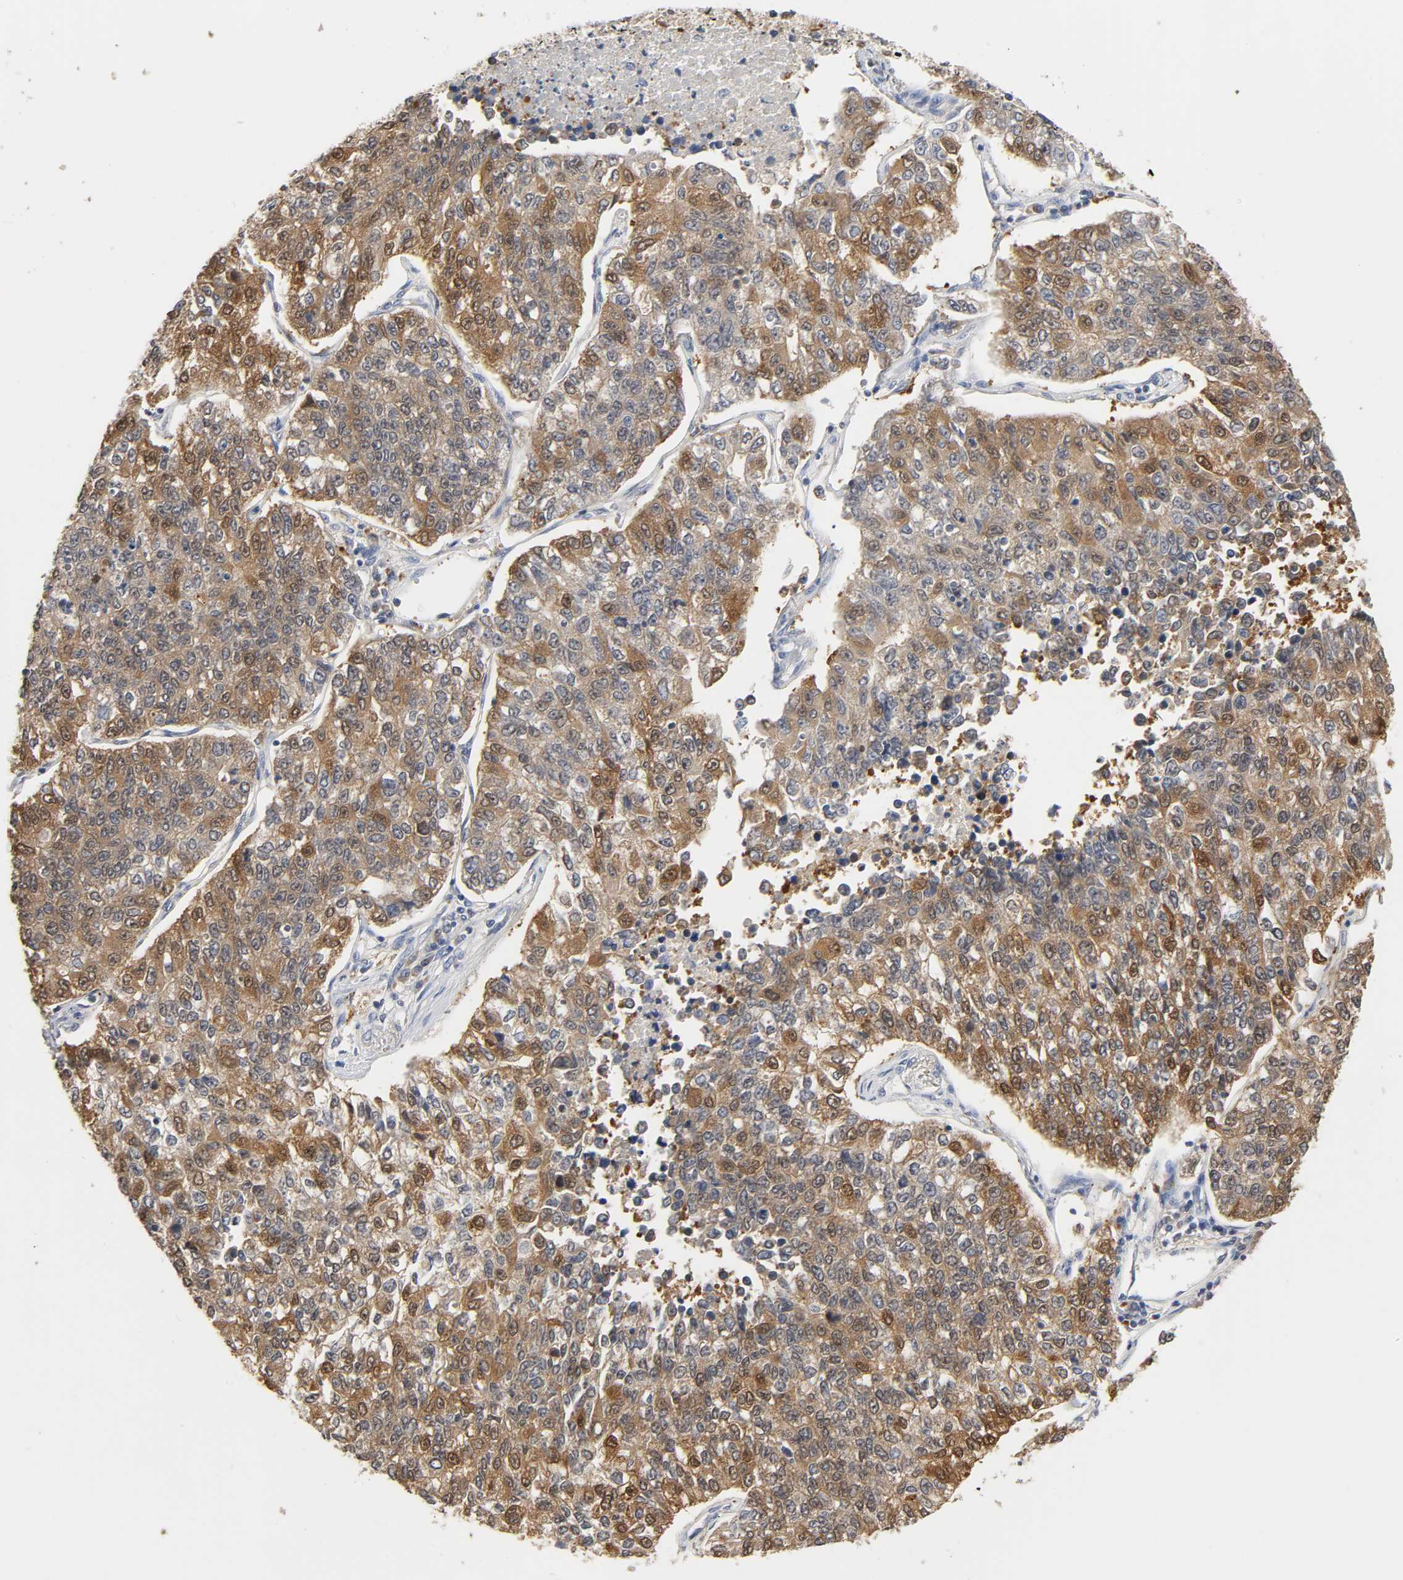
{"staining": {"intensity": "moderate", "quantity": ">75%", "location": "cytoplasmic/membranous,nuclear"}, "tissue": "lung cancer", "cell_type": "Tumor cells", "image_type": "cancer", "snomed": [{"axis": "morphology", "description": "Adenocarcinoma, NOS"}, {"axis": "topography", "description": "Lung"}], "caption": "DAB immunohistochemical staining of human adenocarcinoma (lung) reveals moderate cytoplasmic/membranous and nuclear protein positivity in about >75% of tumor cells. The staining is performed using DAB brown chromogen to label protein expression. The nuclei are counter-stained blue using hematoxylin.", "gene": "MIF", "patient": {"sex": "male", "age": 49}}